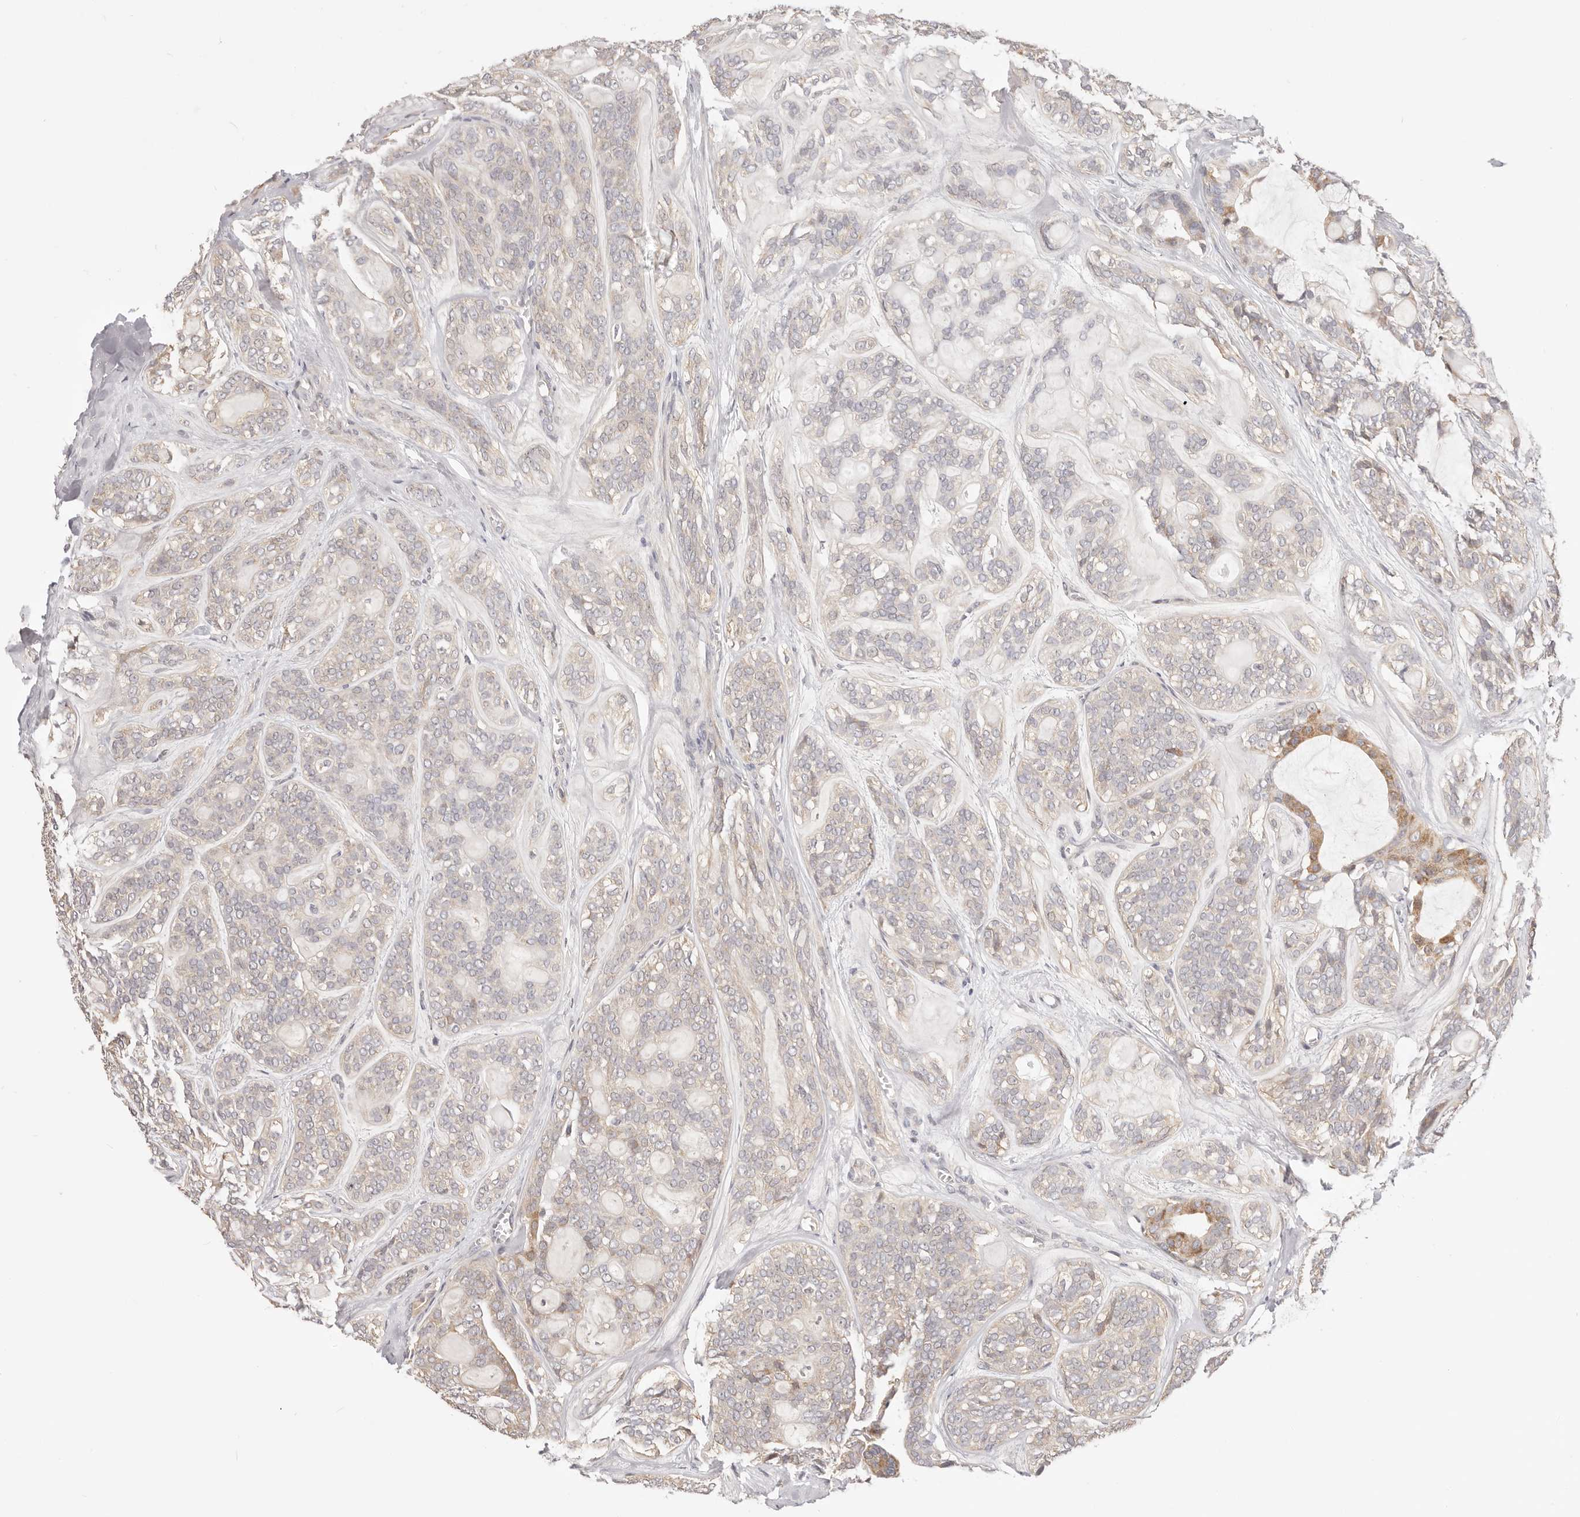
{"staining": {"intensity": "negative", "quantity": "none", "location": "none"}, "tissue": "head and neck cancer", "cell_type": "Tumor cells", "image_type": "cancer", "snomed": [{"axis": "morphology", "description": "Adenocarcinoma, NOS"}, {"axis": "topography", "description": "Head-Neck"}], "caption": "This photomicrograph is of head and neck adenocarcinoma stained with IHC to label a protein in brown with the nuclei are counter-stained blue. There is no staining in tumor cells.", "gene": "KCMF1", "patient": {"sex": "male", "age": 66}}